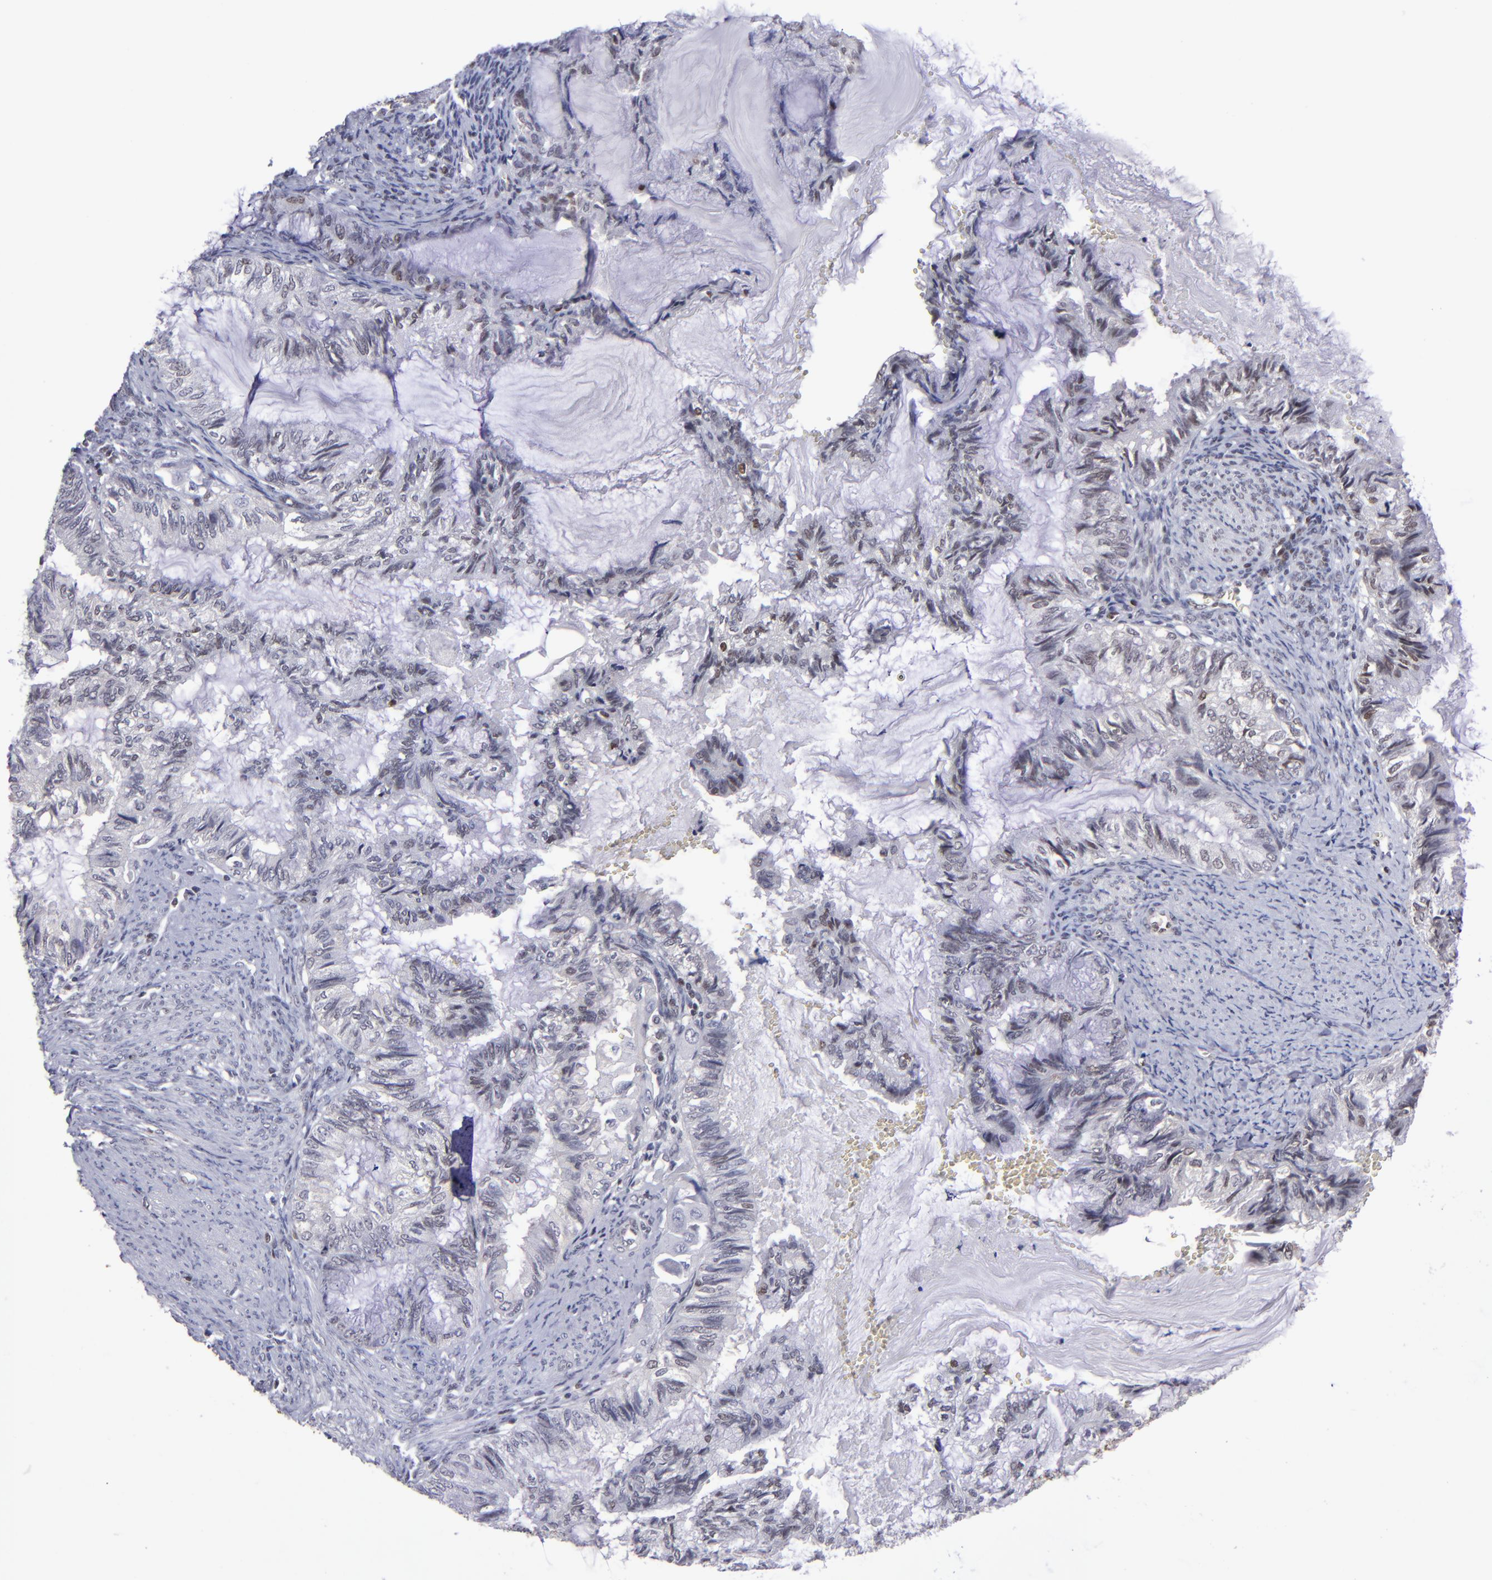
{"staining": {"intensity": "negative", "quantity": "none", "location": "none"}, "tissue": "endometrial cancer", "cell_type": "Tumor cells", "image_type": "cancer", "snomed": [{"axis": "morphology", "description": "Adenocarcinoma, NOS"}, {"axis": "topography", "description": "Endometrium"}], "caption": "Photomicrograph shows no significant protein staining in tumor cells of endometrial cancer (adenocarcinoma).", "gene": "MGMT", "patient": {"sex": "female", "age": 86}}